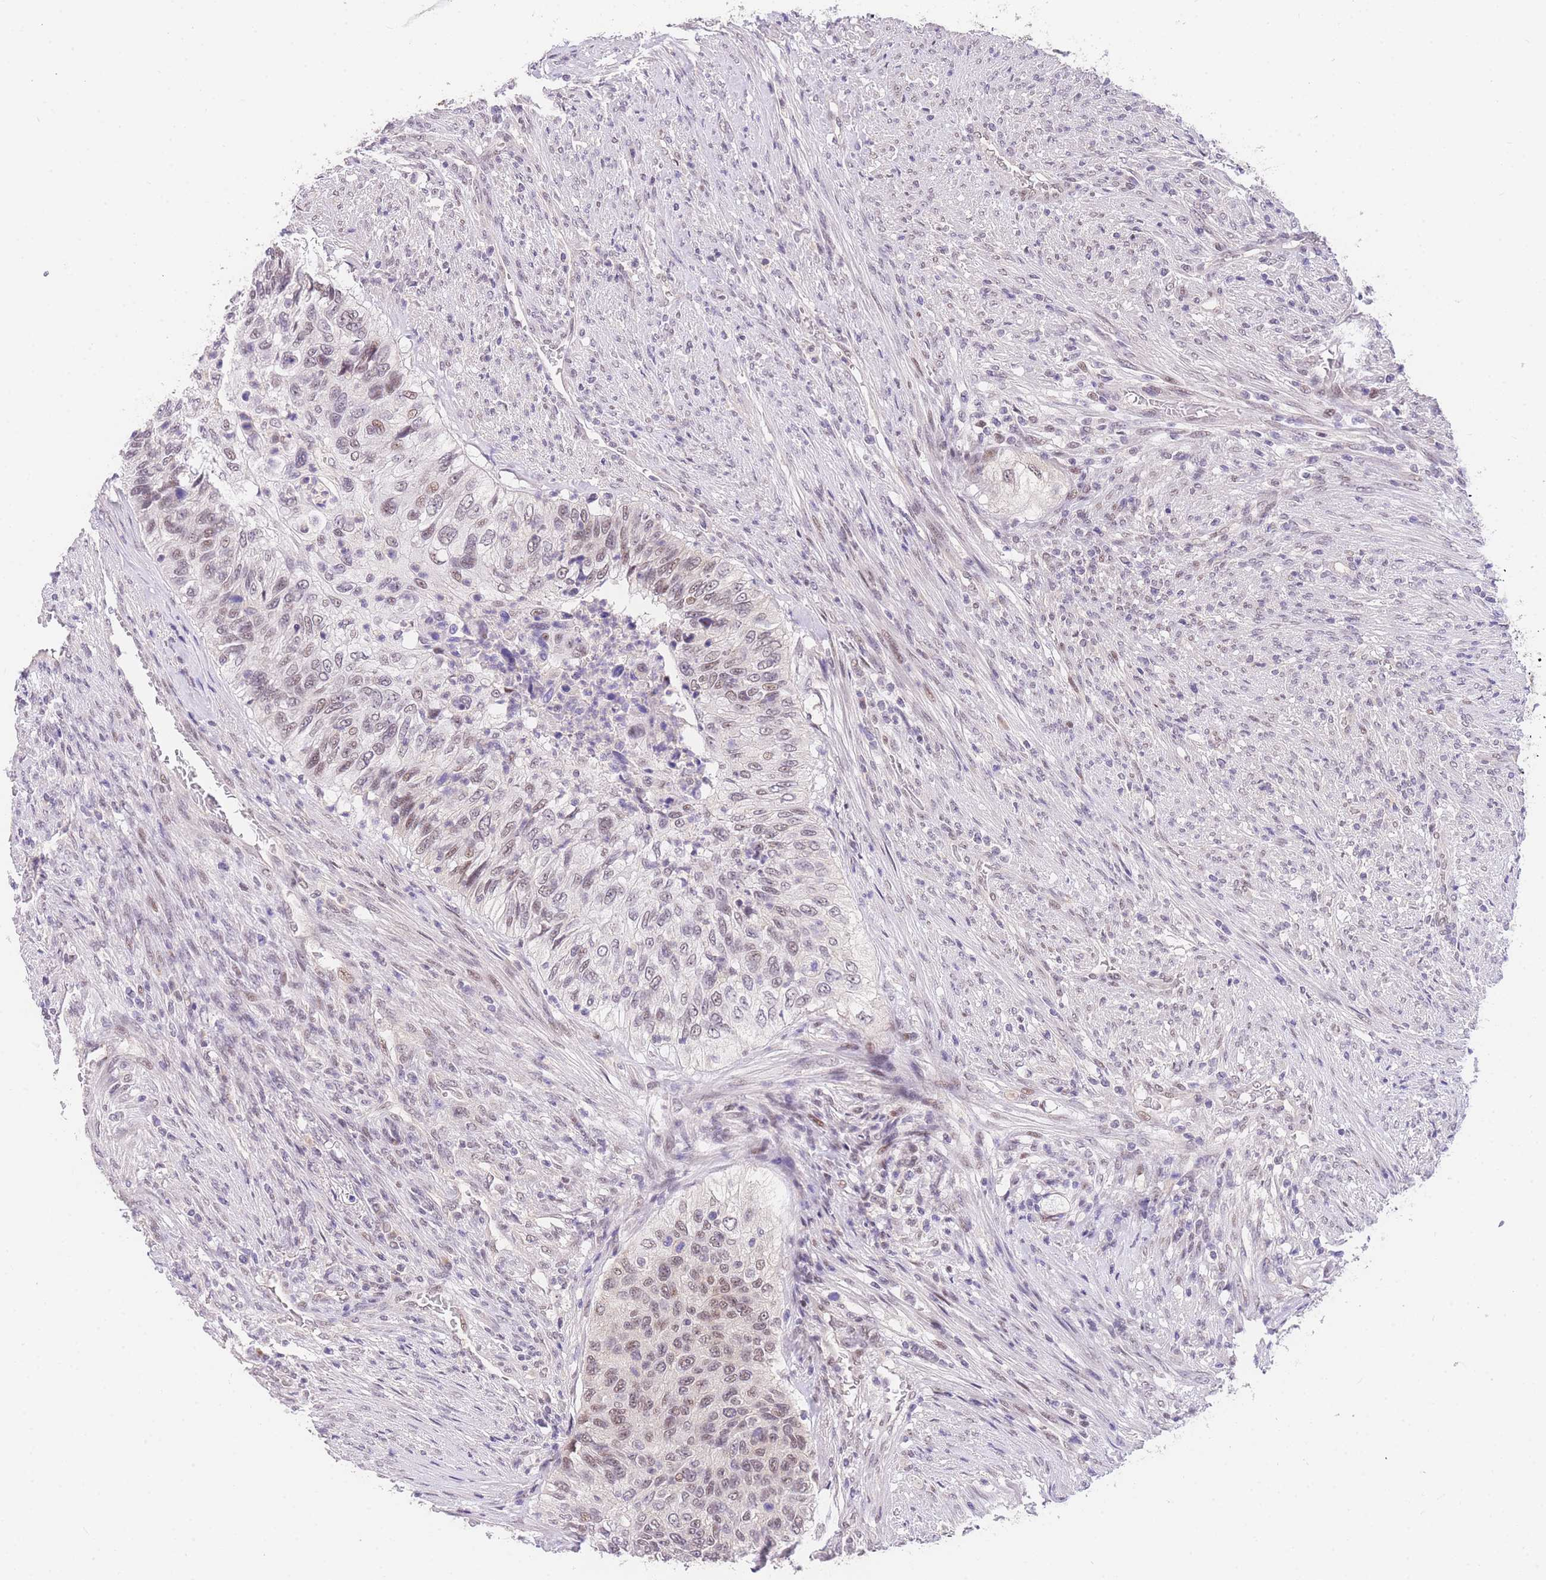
{"staining": {"intensity": "weak", "quantity": "25%-75%", "location": "nuclear"}, "tissue": "urothelial cancer", "cell_type": "Tumor cells", "image_type": "cancer", "snomed": [{"axis": "morphology", "description": "Urothelial carcinoma, High grade"}, {"axis": "topography", "description": "Urinary bladder"}], "caption": "DAB immunohistochemical staining of human high-grade urothelial carcinoma demonstrates weak nuclear protein expression in approximately 25%-75% of tumor cells.", "gene": "SLC35F2", "patient": {"sex": "female", "age": 60}}